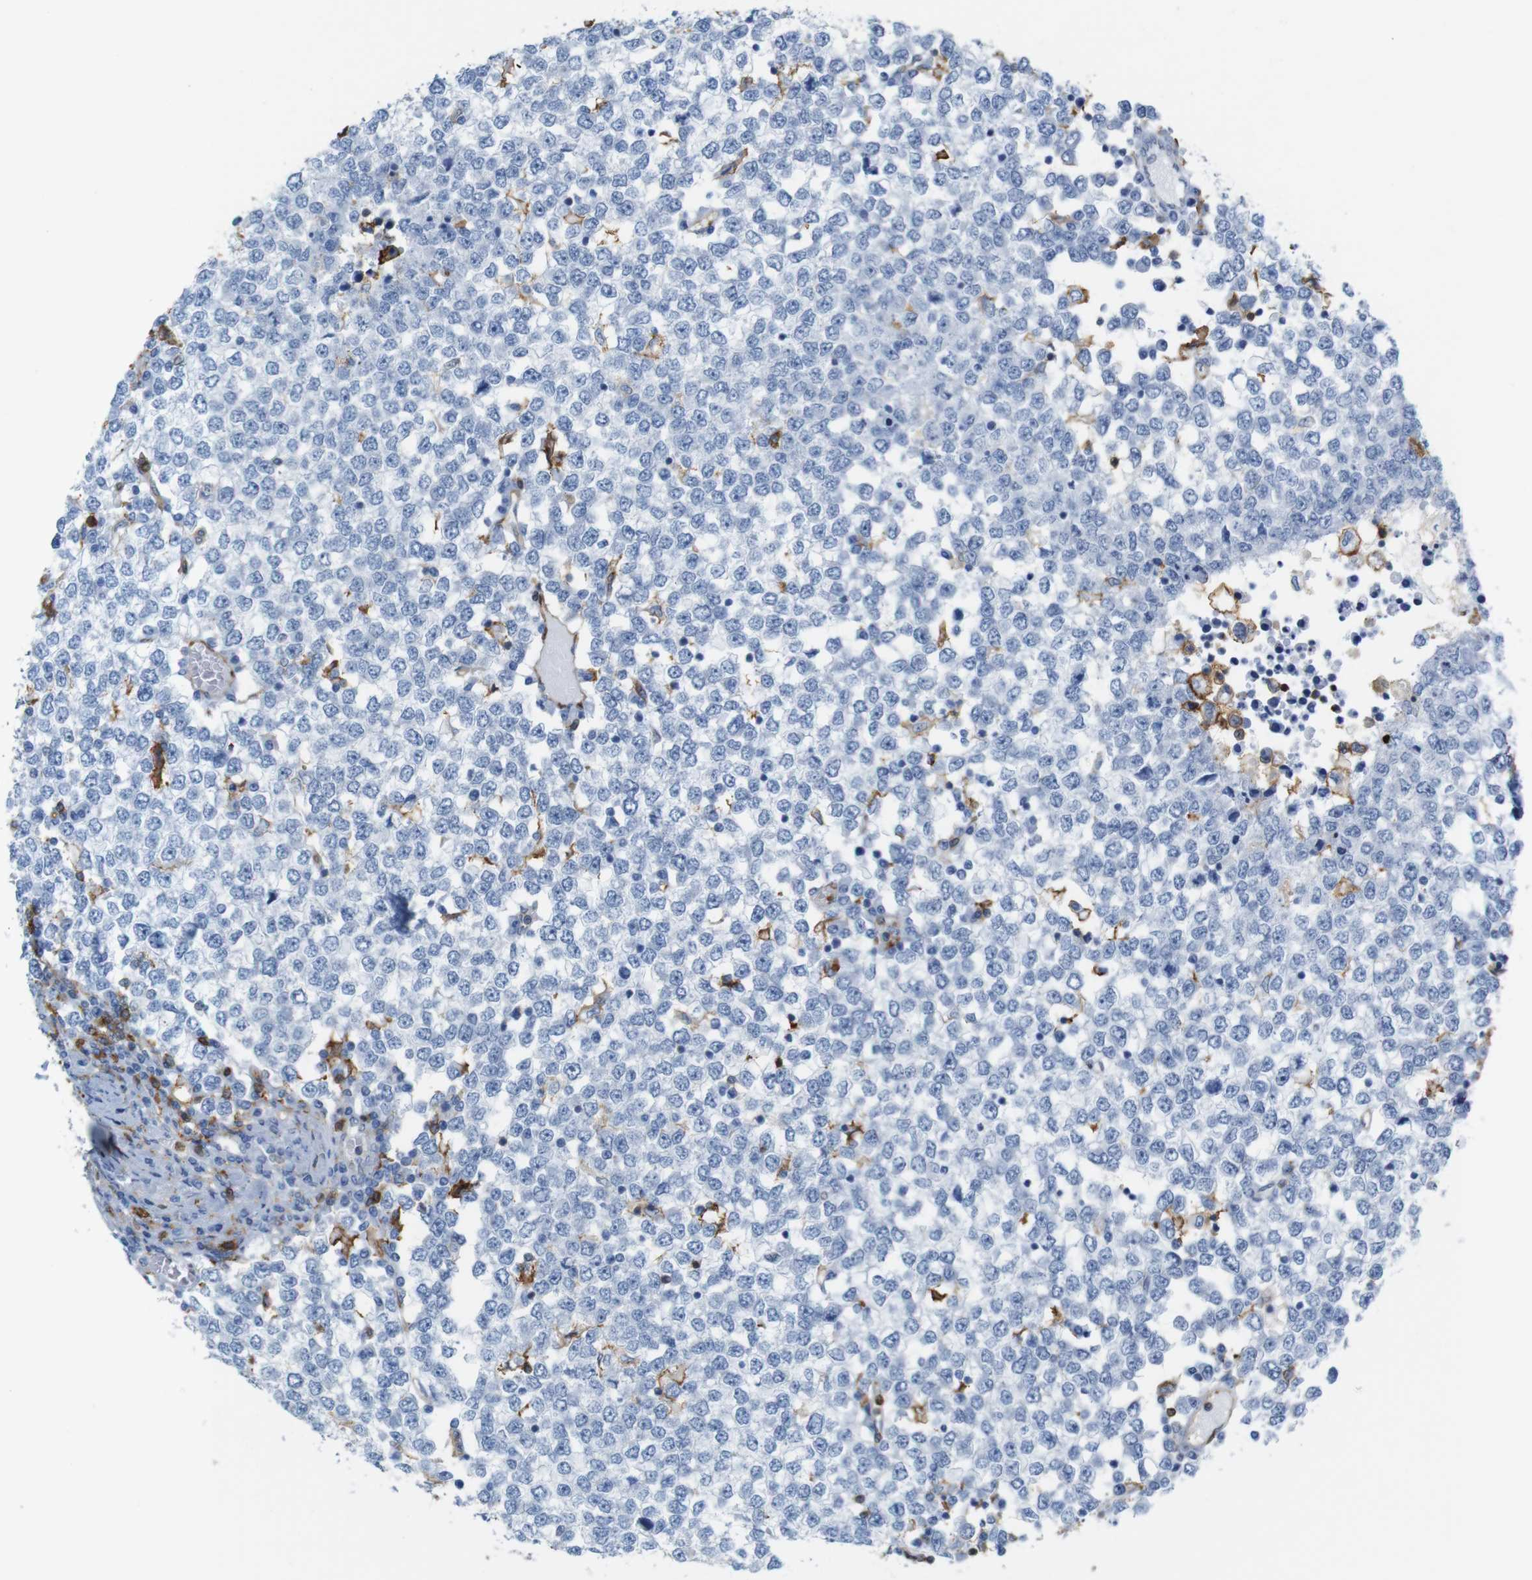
{"staining": {"intensity": "negative", "quantity": "none", "location": "none"}, "tissue": "testis cancer", "cell_type": "Tumor cells", "image_type": "cancer", "snomed": [{"axis": "morphology", "description": "Seminoma, NOS"}, {"axis": "topography", "description": "Testis"}], "caption": "A histopathology image of testis cancer stained for a protein exhibits no brown staining in tumor cells.", "gene": "ANXA1", "patient": {"sex": "male", "age": 65}}